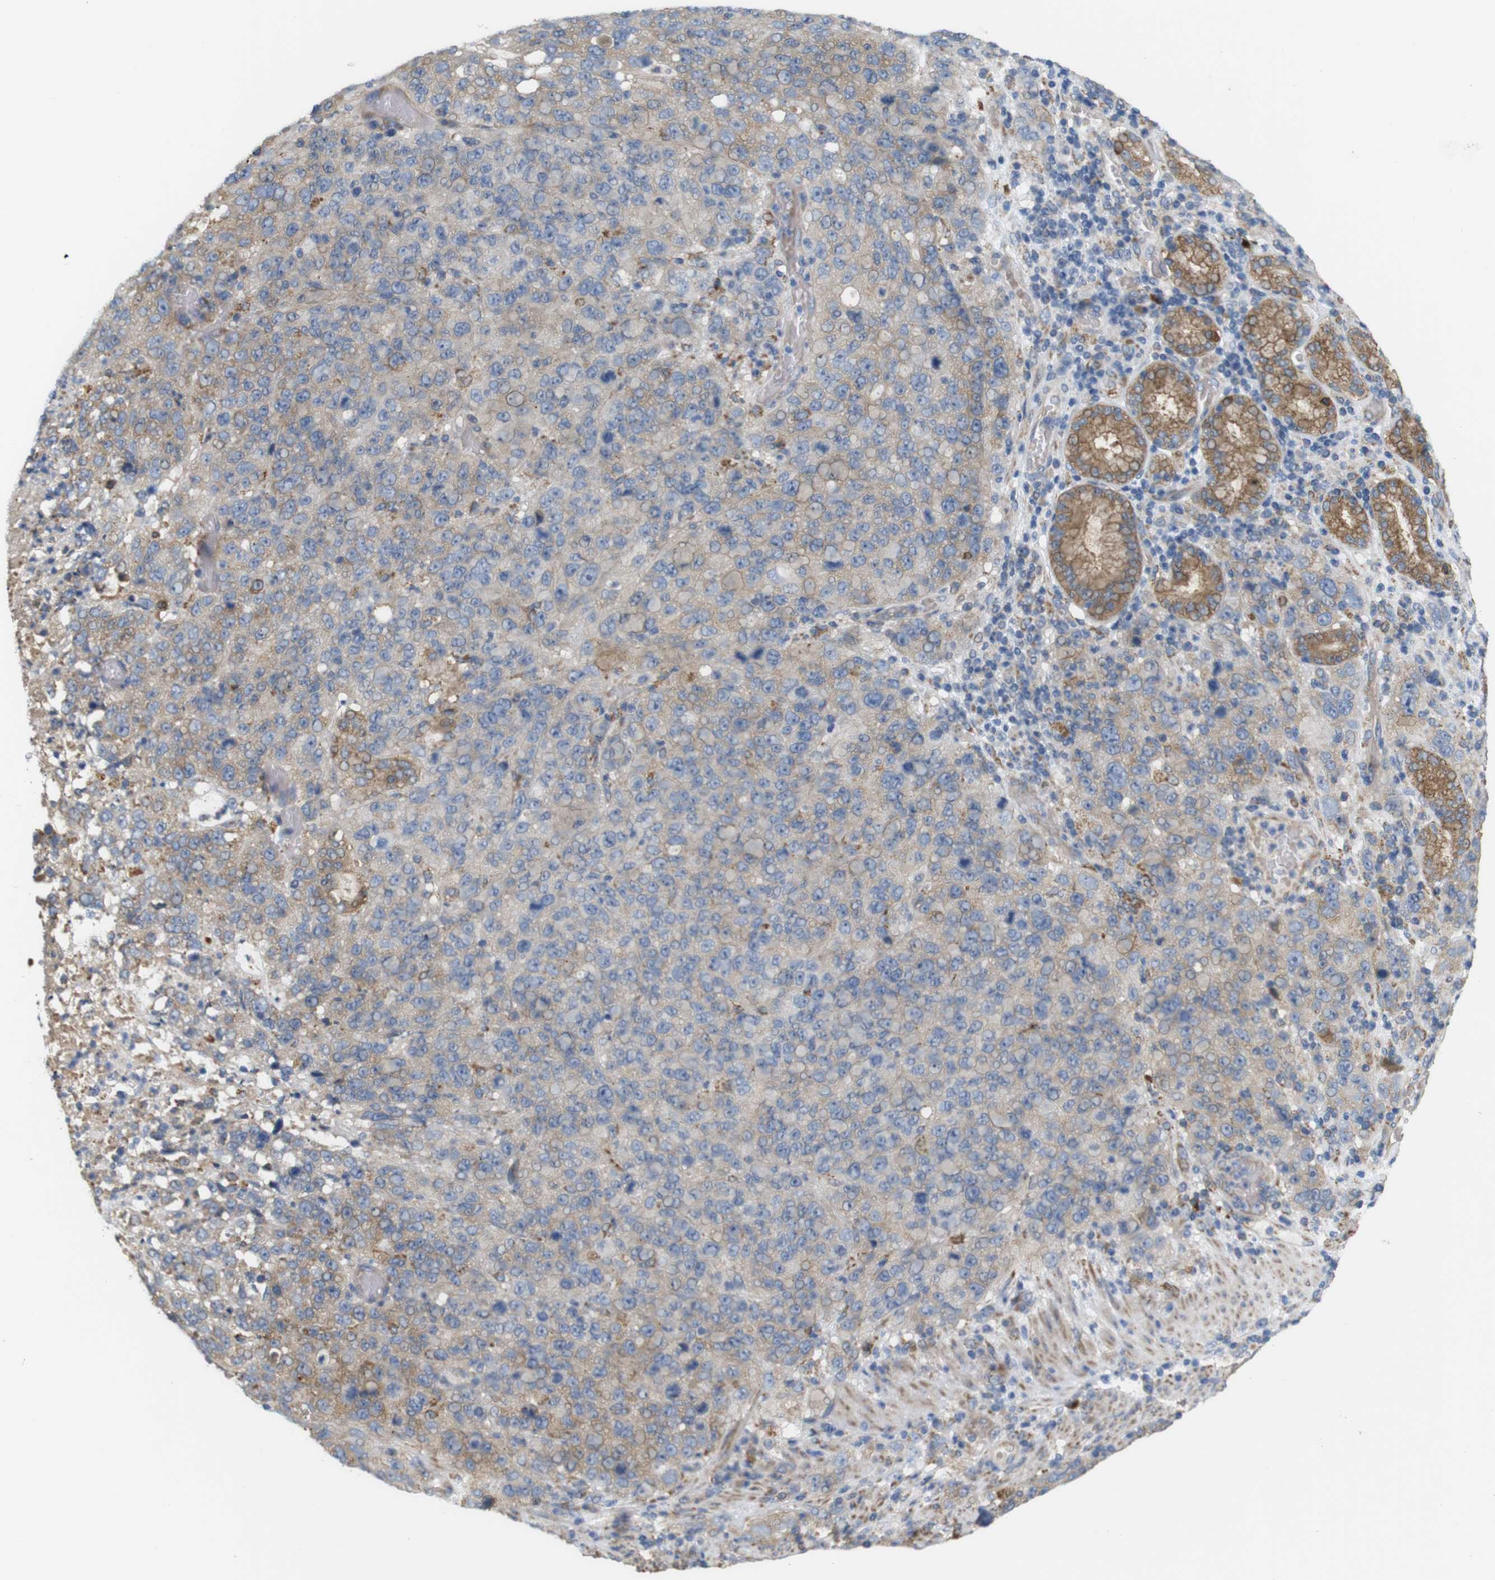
{"staining": {"intensity": "moderate", "quantity": "<25%", "location": "cytoplasmic/membranous"}, "tissue": "stomach cancer", "cell_type": "Tumor cells", "image_type": "cancer", "snomed": [{"axis": "morphology", "description": "Normal tissue, NOS"}, {"axis": "morphology", "description": "Adenocarcinoma, NOS"}, {"axis": "topography", "description": "Stomach"}], "caption": "A high-resolution image shows IHC staining of stomach cancer, which demonstrates moderate cytoplasmic/membranous expression in approximately <25% of tumor cells. (brown staining indicates protein expression, while blue staining denotes nuclei).", "gene": "PTPRR", "patient": {"sex": "male", "age": 48}}